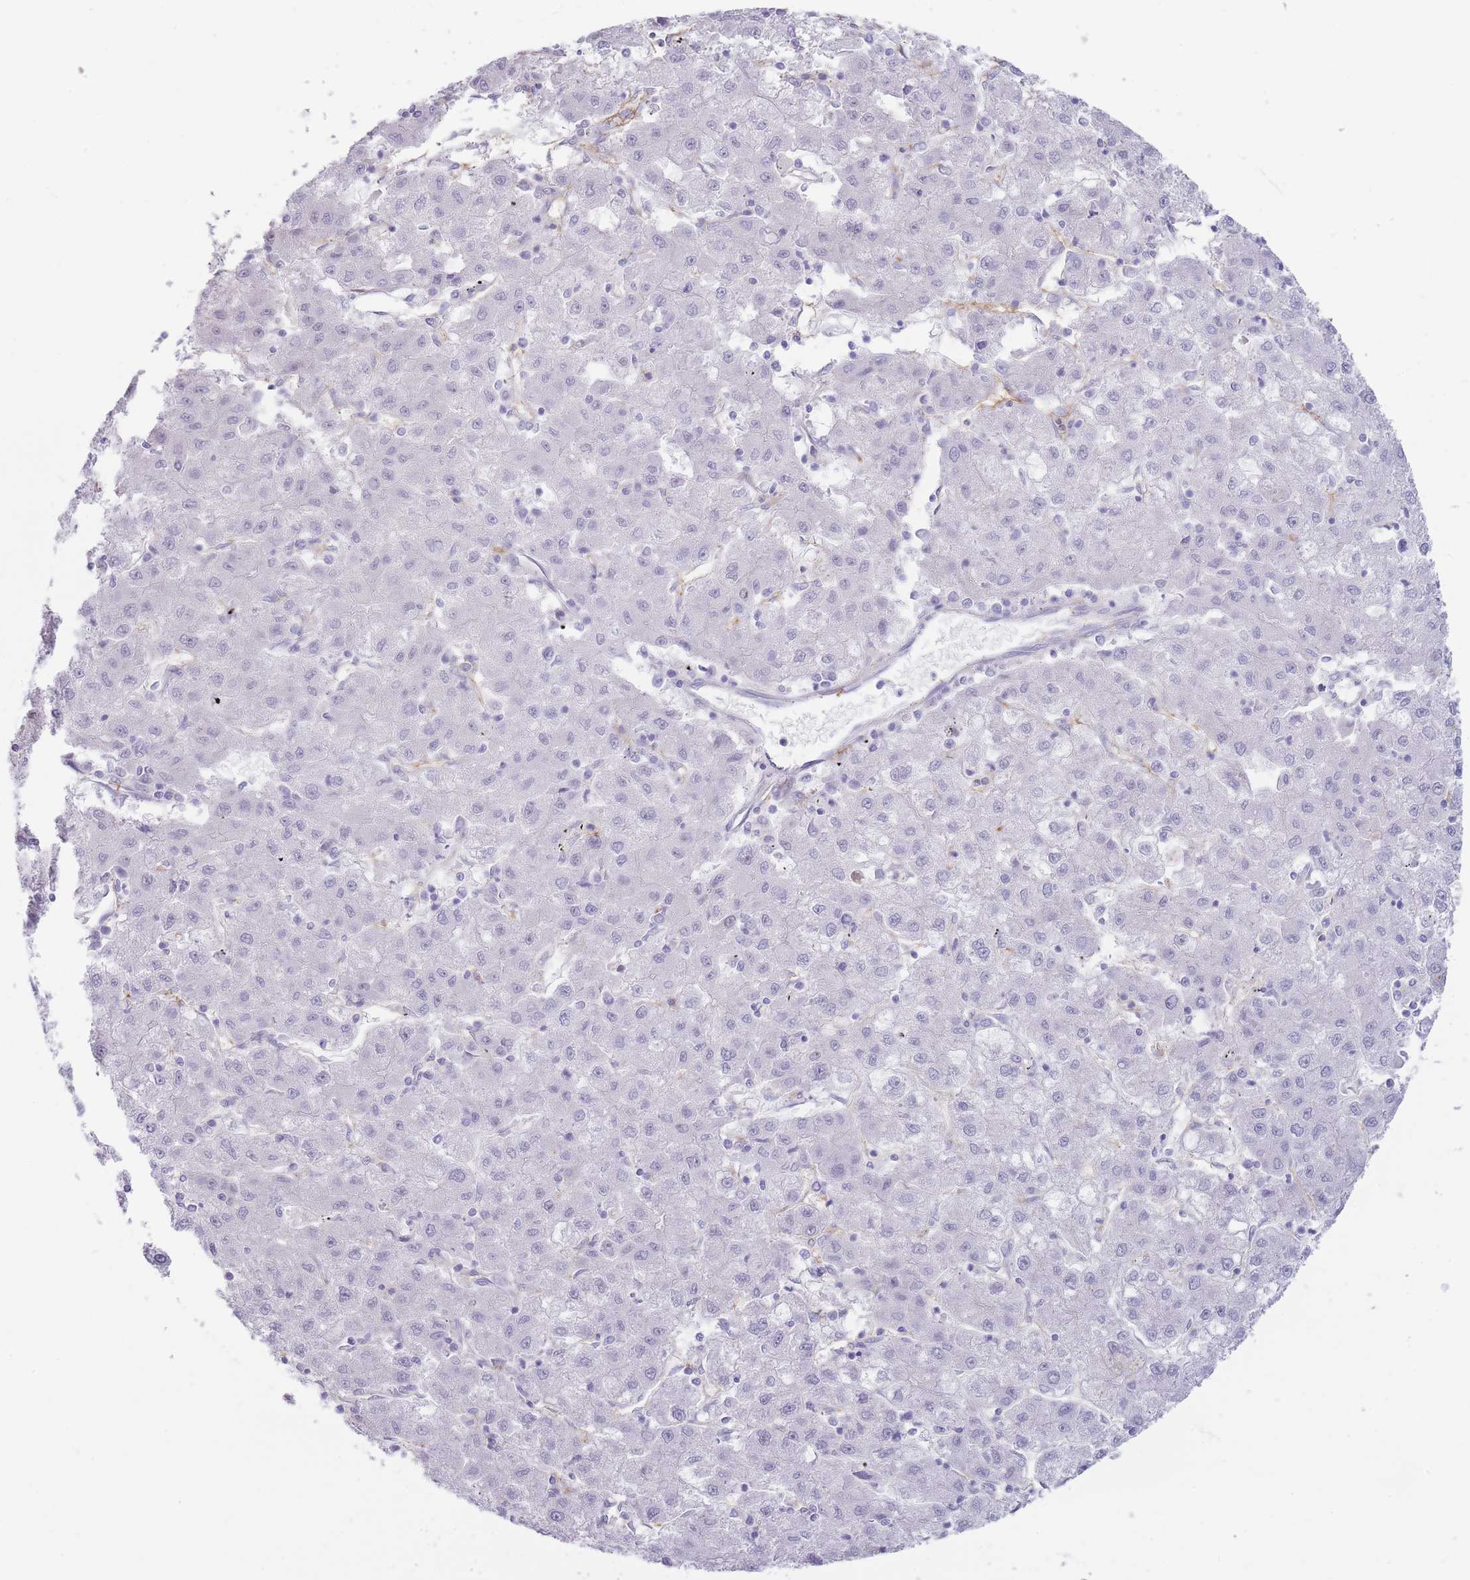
{"staining": {"intensity": "negative", "quantity": "none", "location": "none"}, "tissue": "liver cancer", "cell_type": "Tumor cells", "image_type": "cancer", "snomed": [{"axis": "morphology", "description": "Carcinoma, Hepatocellular, NOS"}, {"axis": "topography", "description": "Liver"}], "caption": "Micrograph shows no significant protein positivity in tumor cells of liver hepatocellular carcinoma.", "gene": "UTP14A", "patient": {"sex": "male", "age": 72}}